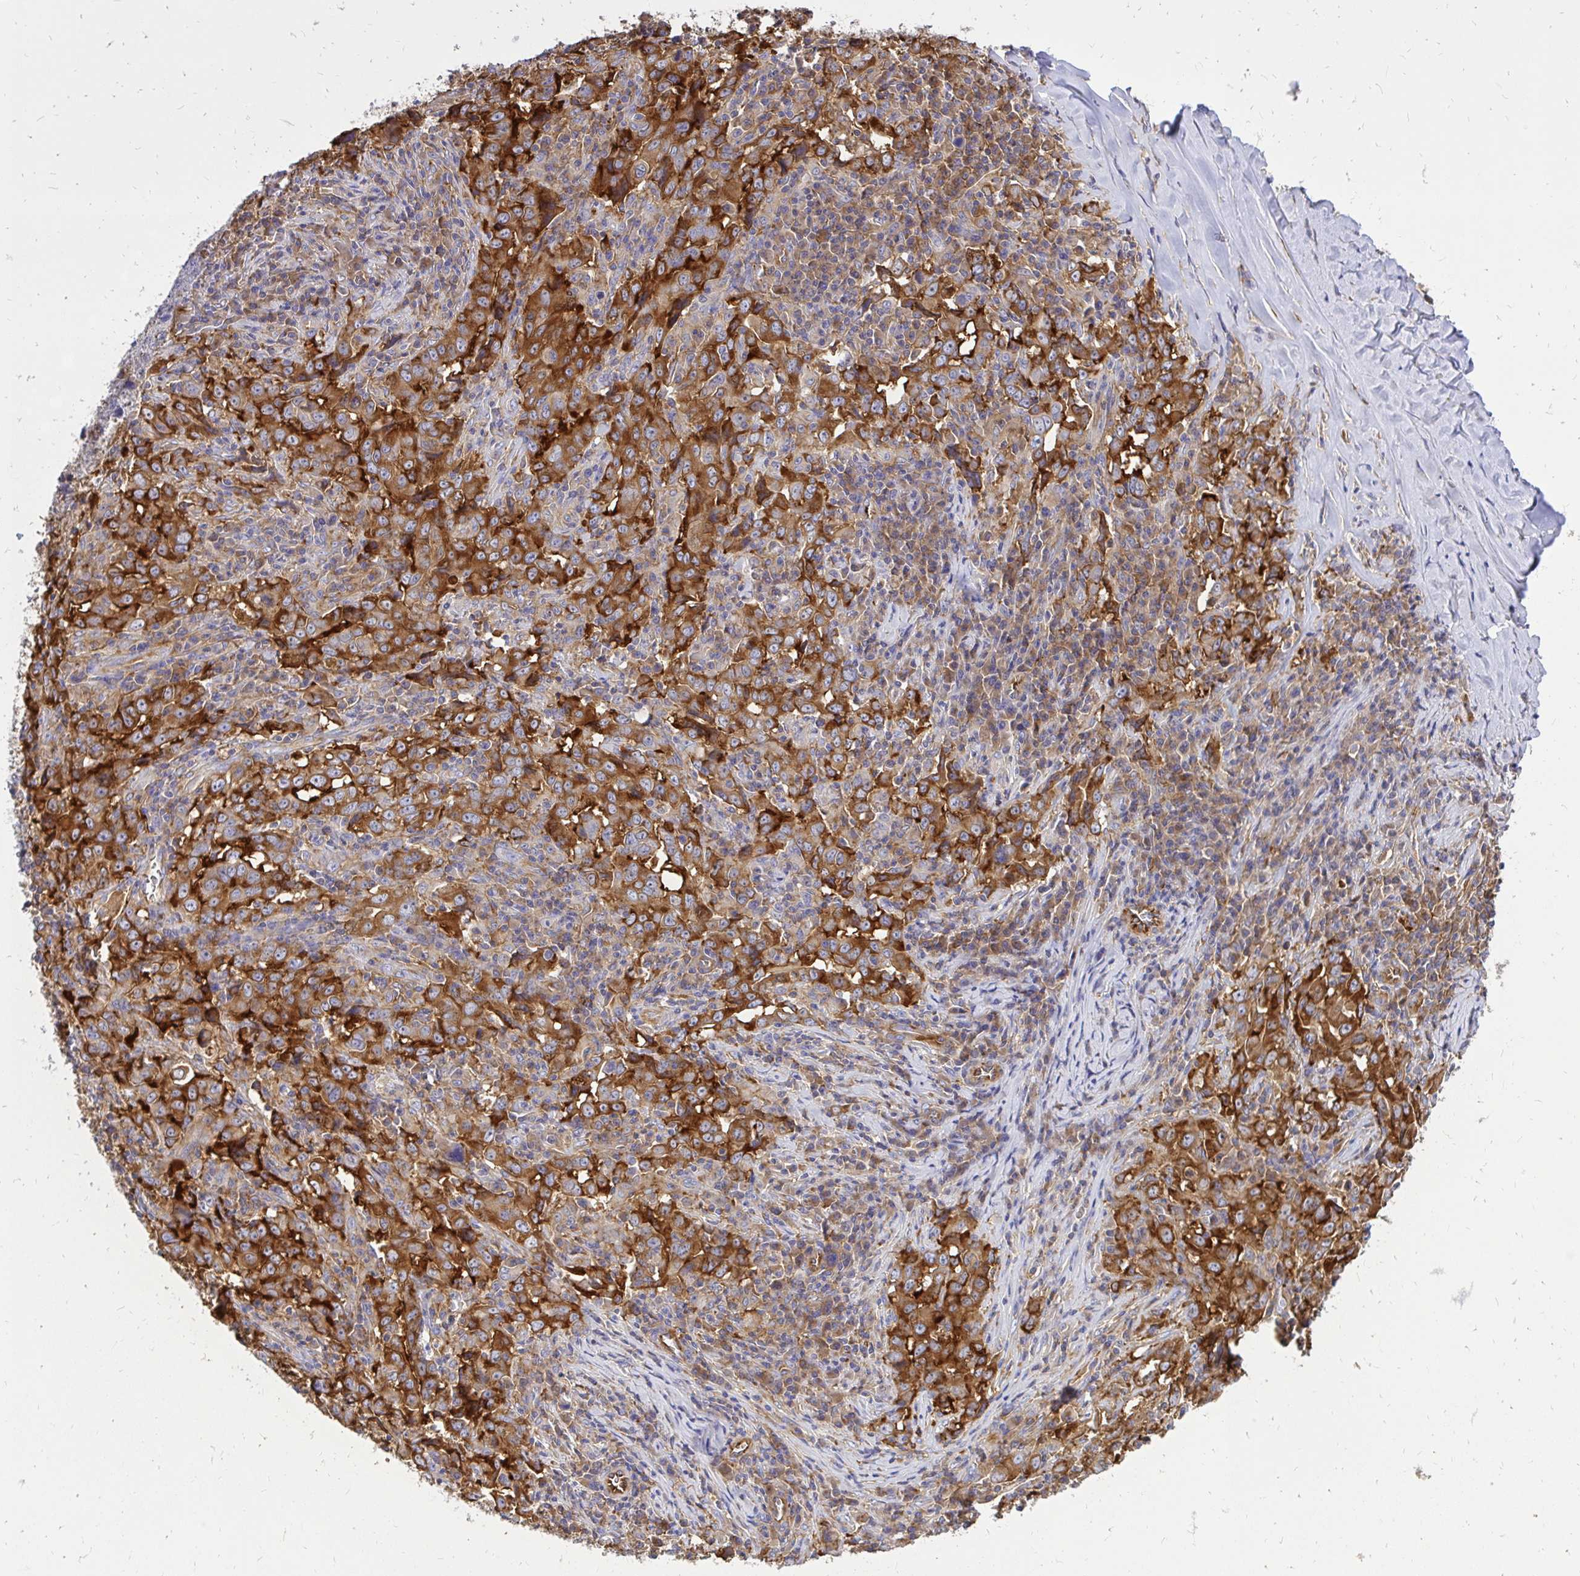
{"staining": {"intensity": "strong", "quantity": ">75%", "location": "cytoplasmic/membranous"}, "tissue": "lung cancer", "cell_type": "Tumor cells", "image_type": "cancer", "snomed": [{"axis": "morphology", "description": "Adenocarcinoma, NOS"}, {"axis": "topography", "description": "Lung"}], "caption": "Lung adenocarcinoma stained with DAB (3,3'-diaminobenzidine) immunohistochemistry (IHC) reveals high levels of strong cytoplasmic/membranous positivity in approximately >75% of tumor cells.", "gene": "ABCB10", "patient": {"sex": "male", "age": 67}}